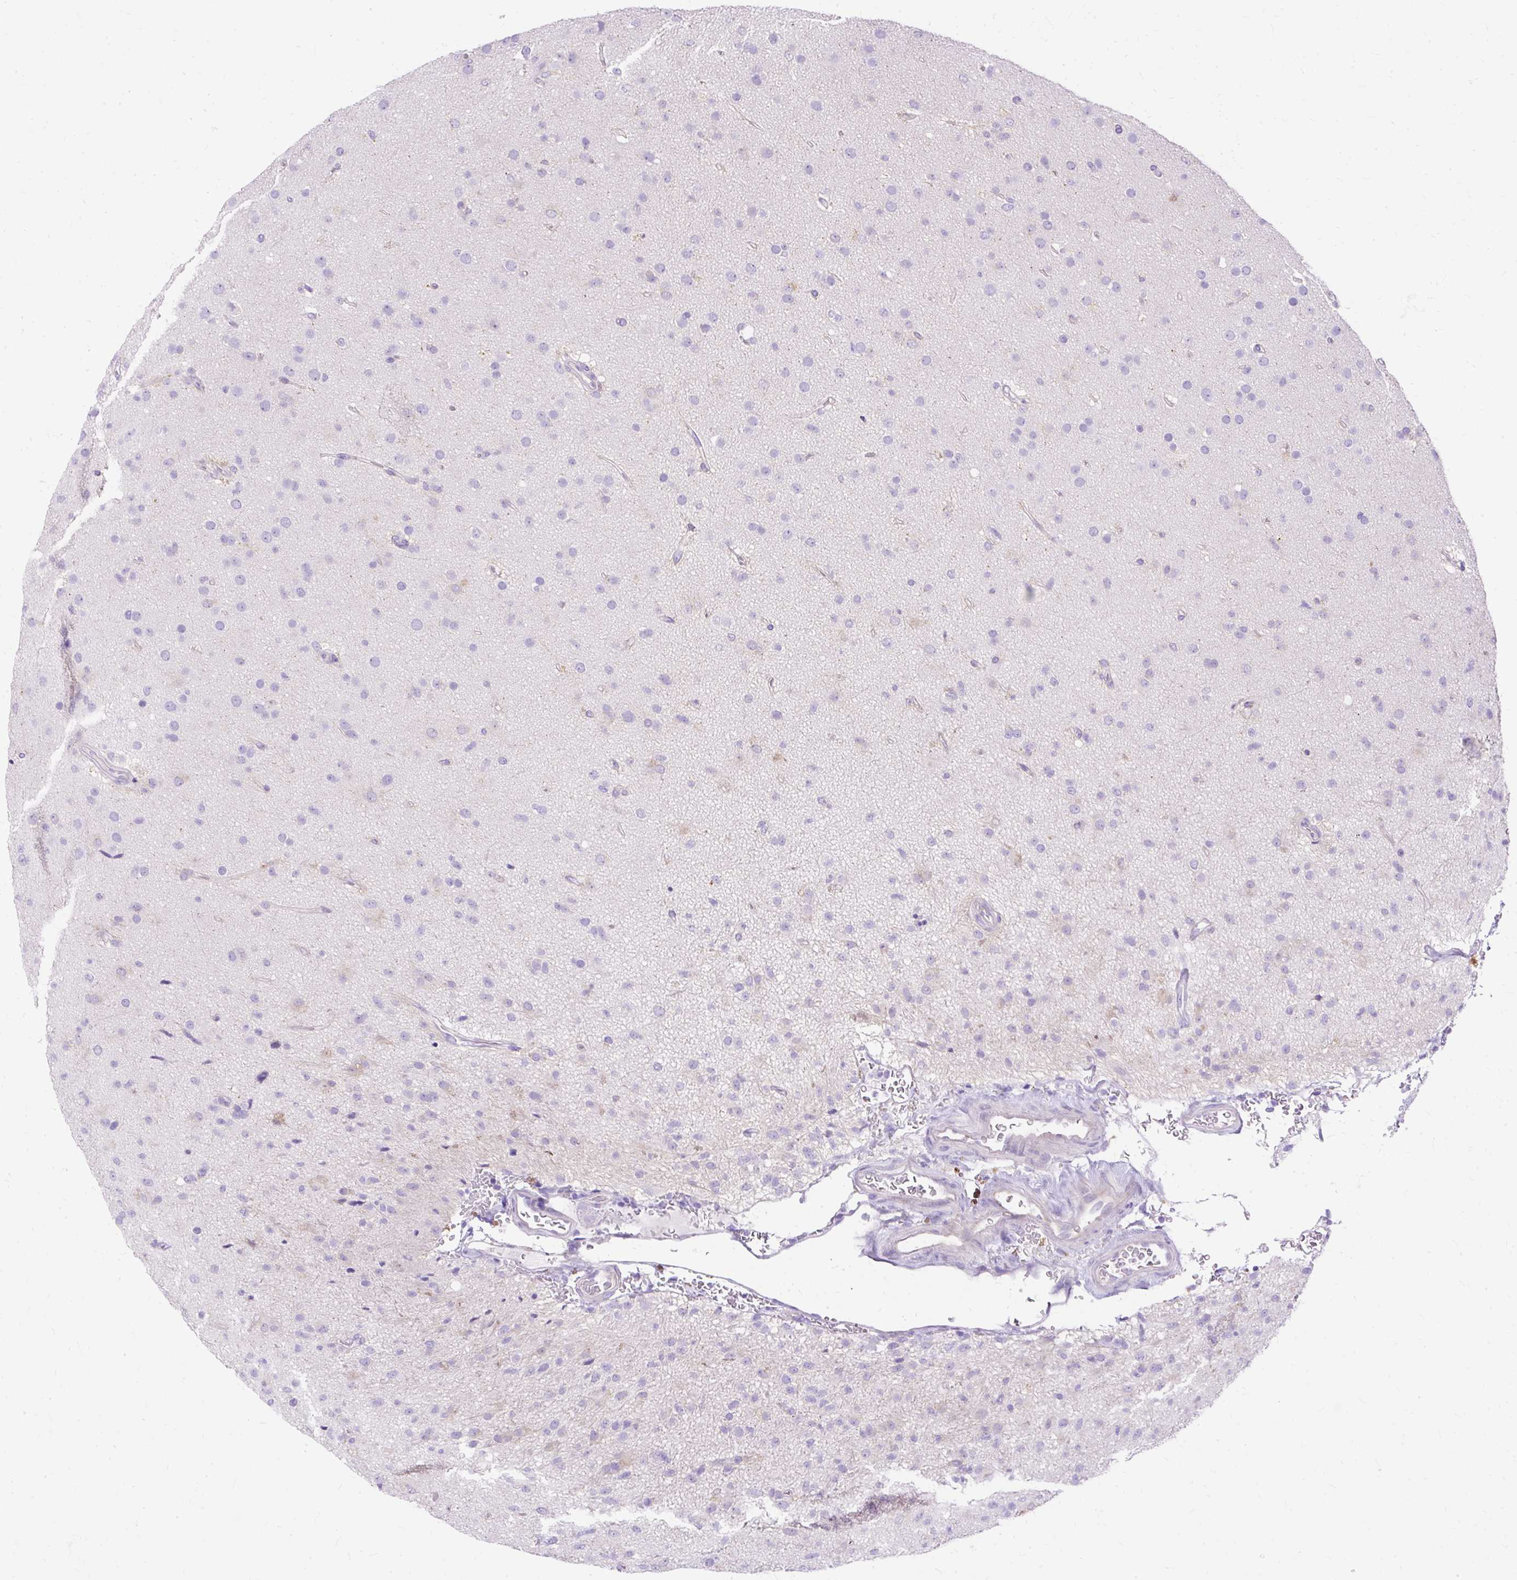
{"staining": {"intensity": "negative", "quantity": "none", "location": "none"}, "tissue": "glioma", "cell_type": "Tumor cells", "image_type": "cancer", "snomed": [{"axis": "morphology", "description": "Glioma, malignant, Low grade"}, {"axis": "topography", "description": "Brain"}], "caption": "Human glioma stained for a protein using IHC demonstrates no expression in tumor cells.", "gene": "MYO6", "patient": {"sex": "male", "age": 65}}